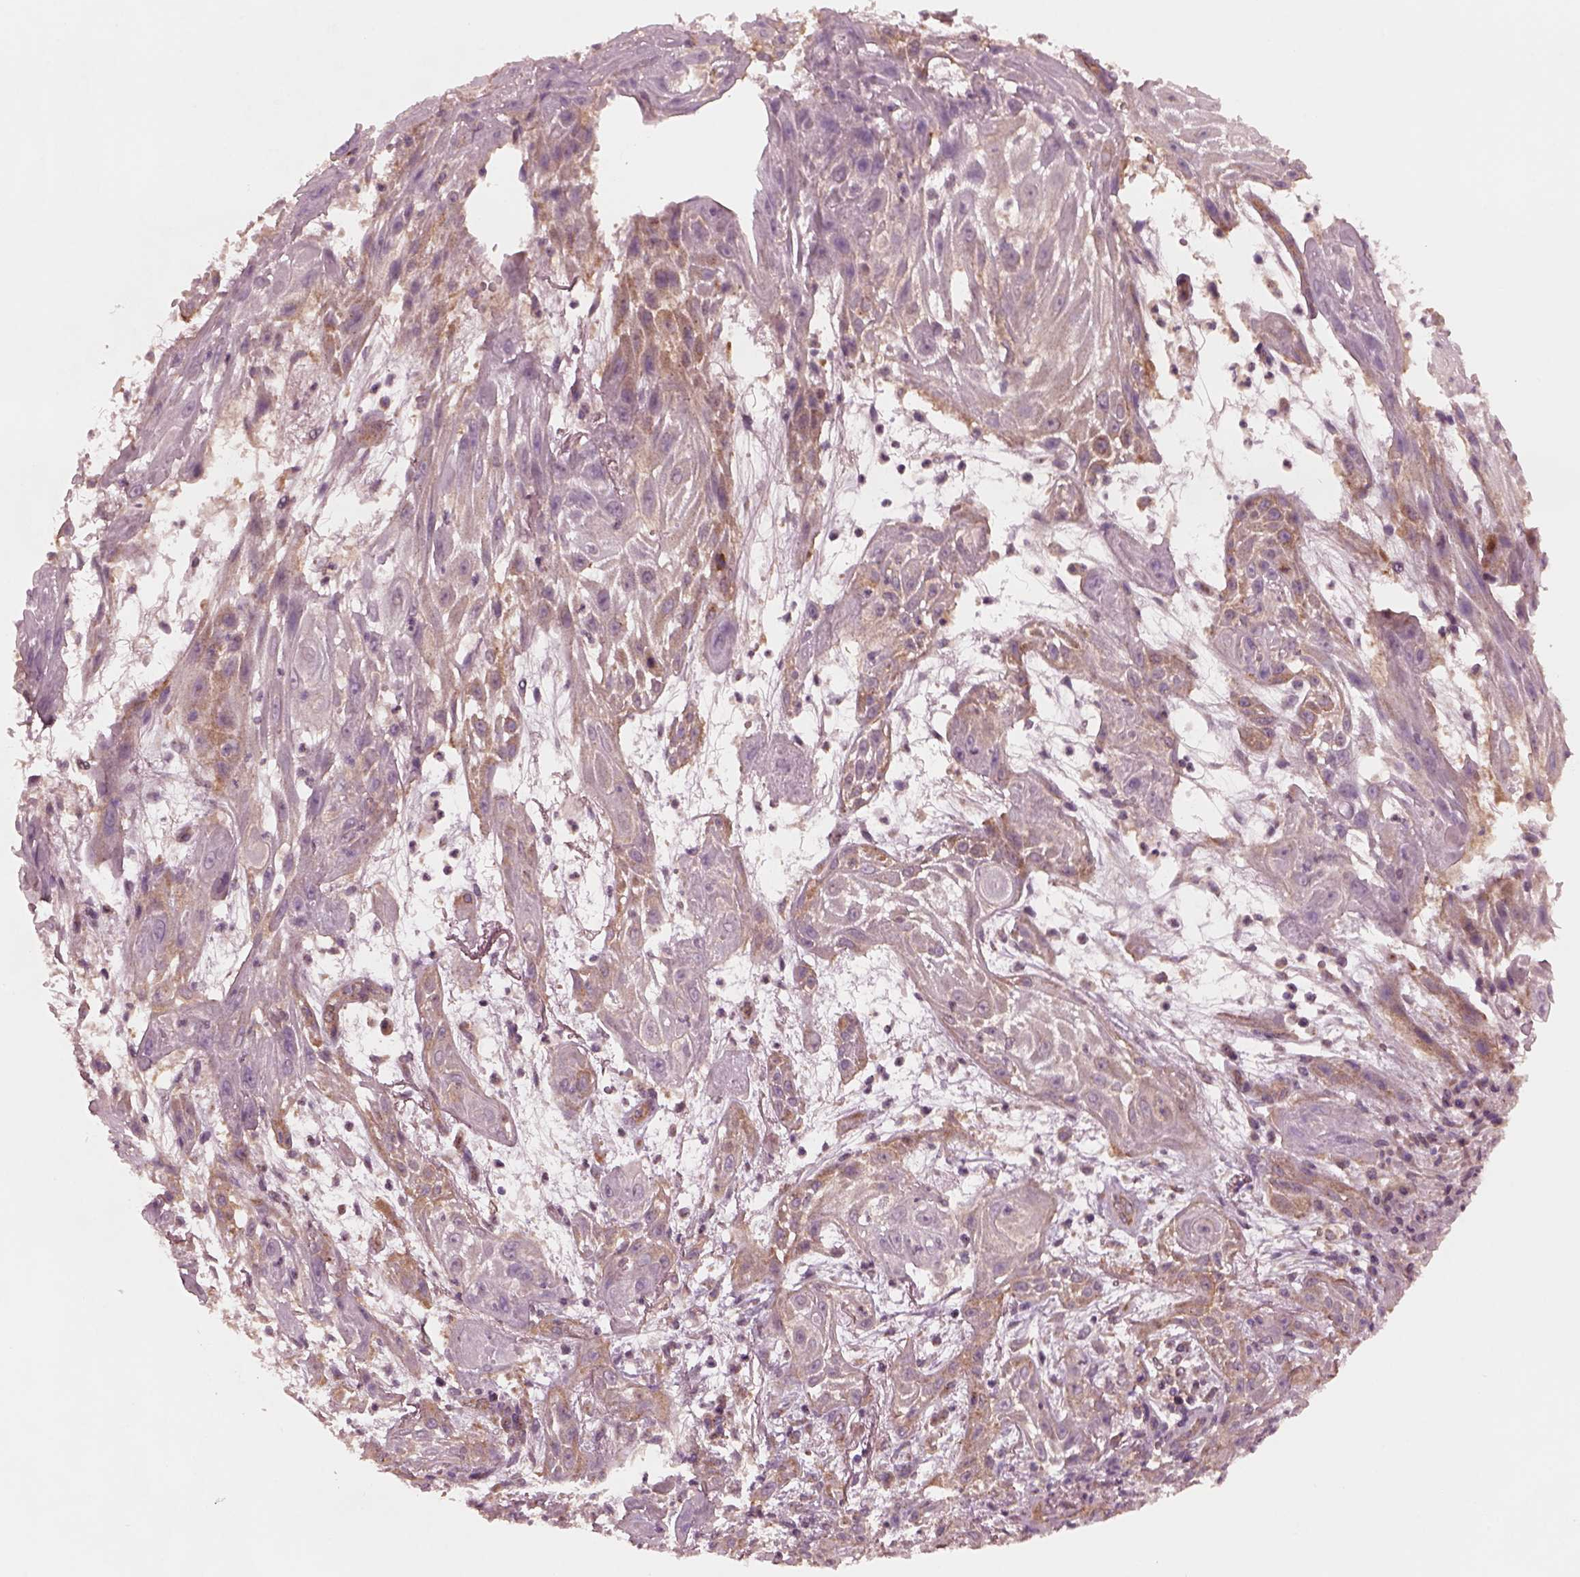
{"staining": {"intensity": "moderate", "quantity": "<25%", "location": "cytoplasmic/membranous"}, "tissue": "skin cancer", "cell_type": "Tumor cells", "image_type": "cancer", "snomed": [{"axis": "morphology", "description": "Squamous cell carcinoma, NOS"}, {"axis": "topography", "description": "Skin"}], "caption": "Tumor cells show moderate cytoplasmic/membranous positivity in about <25% of cells in squamous cell carcinoma (skin).", "gene": "TUBG1", "patient": {"sex": "male", "age": 62}}